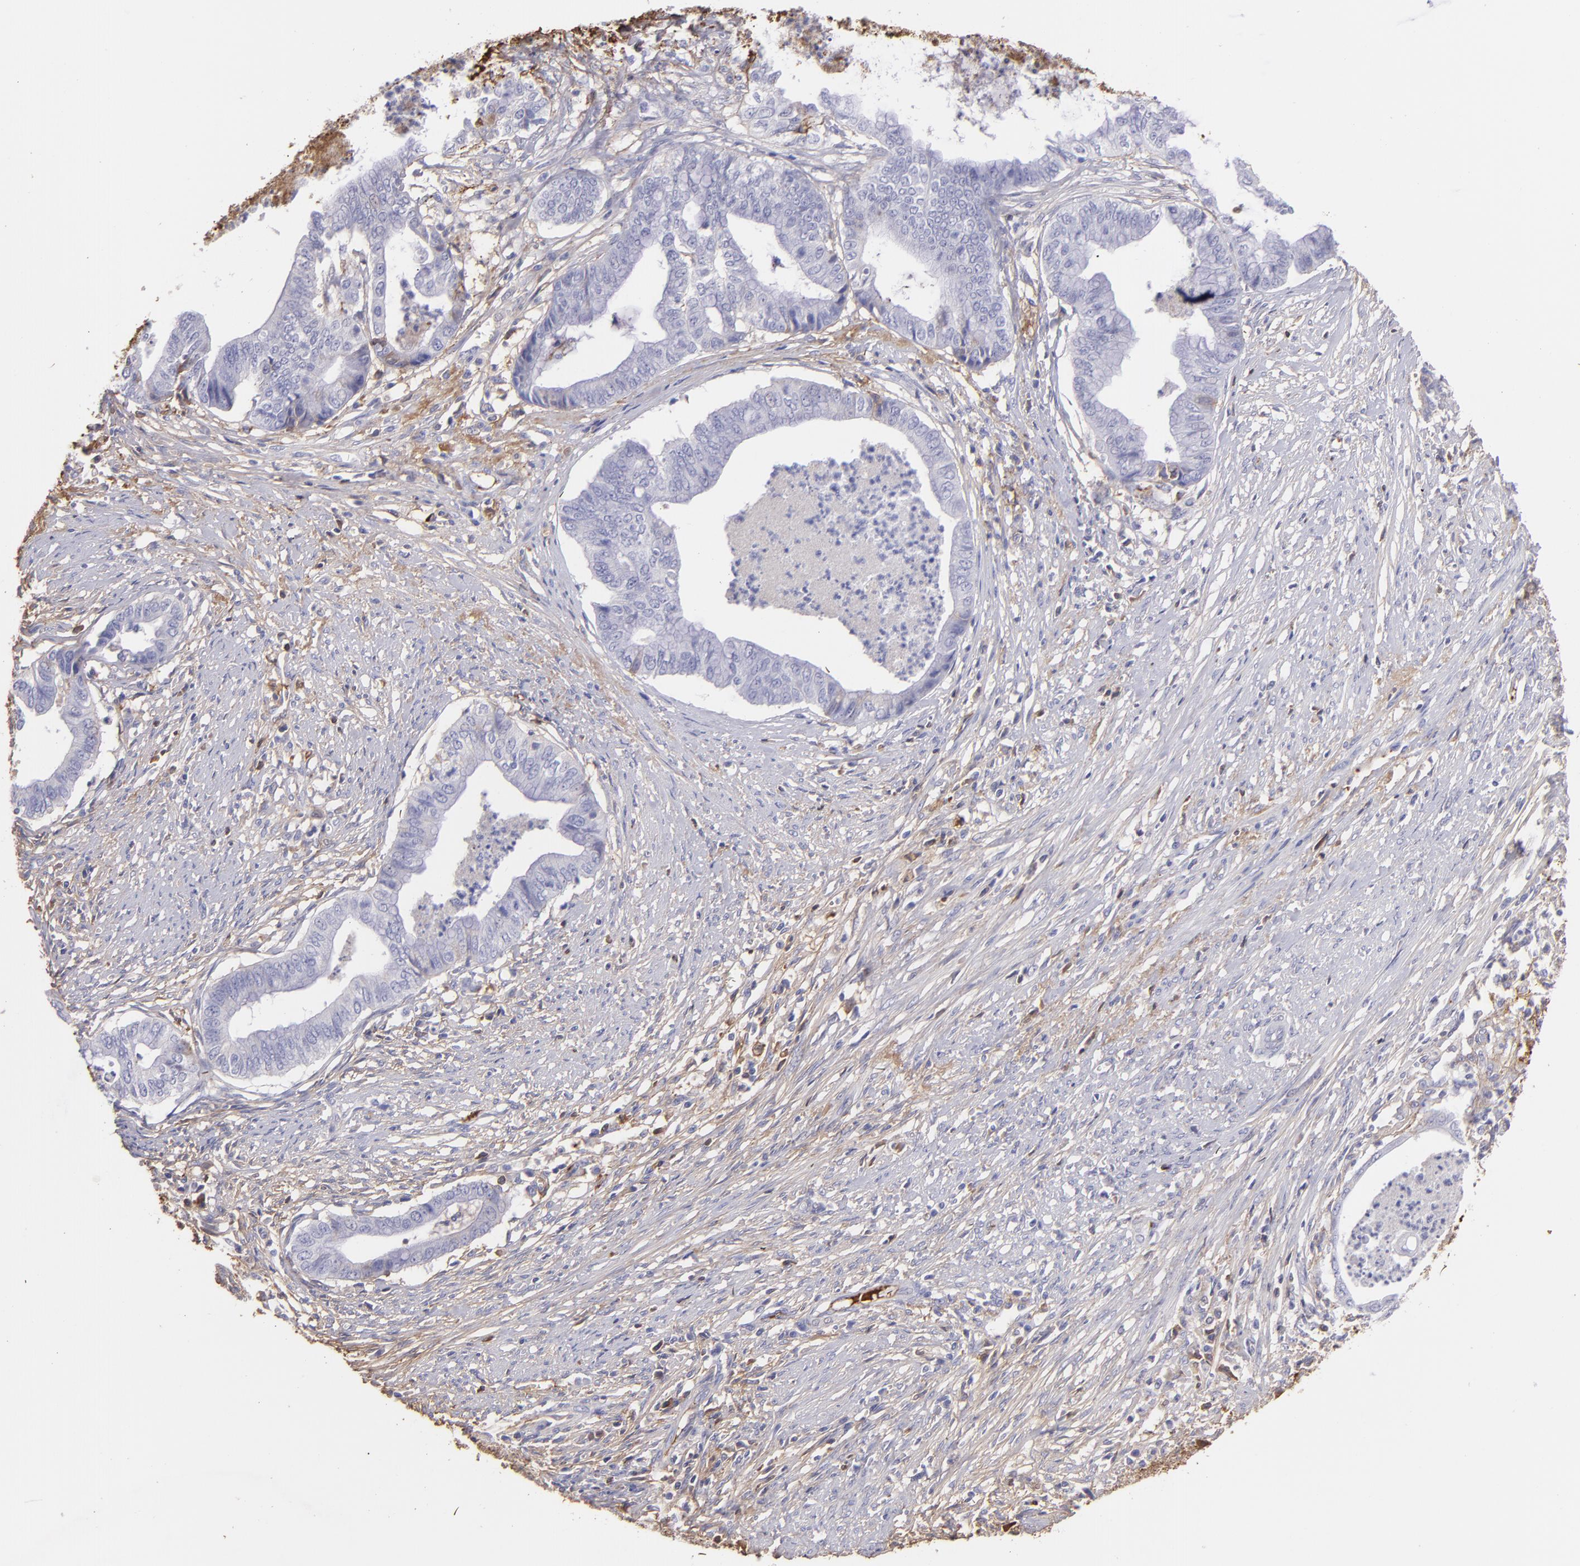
{"staining": {"intensity": "negative", "quantity": "none", "location": "none"}, "tissue": "endometrial cancer", "cell_type": "Tumor cells", "image_type": "cancer", "snomed": [{"axis": "morphology", "description": "Necrosis, NOS"}, {"axis": "morphology", "description": "Adenocarcinoma, NOS"}, {"axis": "topography", "description": "Endometrium"}], "caption": "High magnification brightfield microscopy of endometrial cancer (adenocarcinoma) stained with DAB (brown) and counterstained with hematoxylin (blue): tumor cells show no significant positivity. The staining was performed using DAB (3,3'-diaminobenzidine) to visualize the protein expression in brown, while the nuclei were stained in blue with hematoxylin (Magnification: 20x).", "gene": "FGB", "patient": {"sex": "female", "age": 79}}